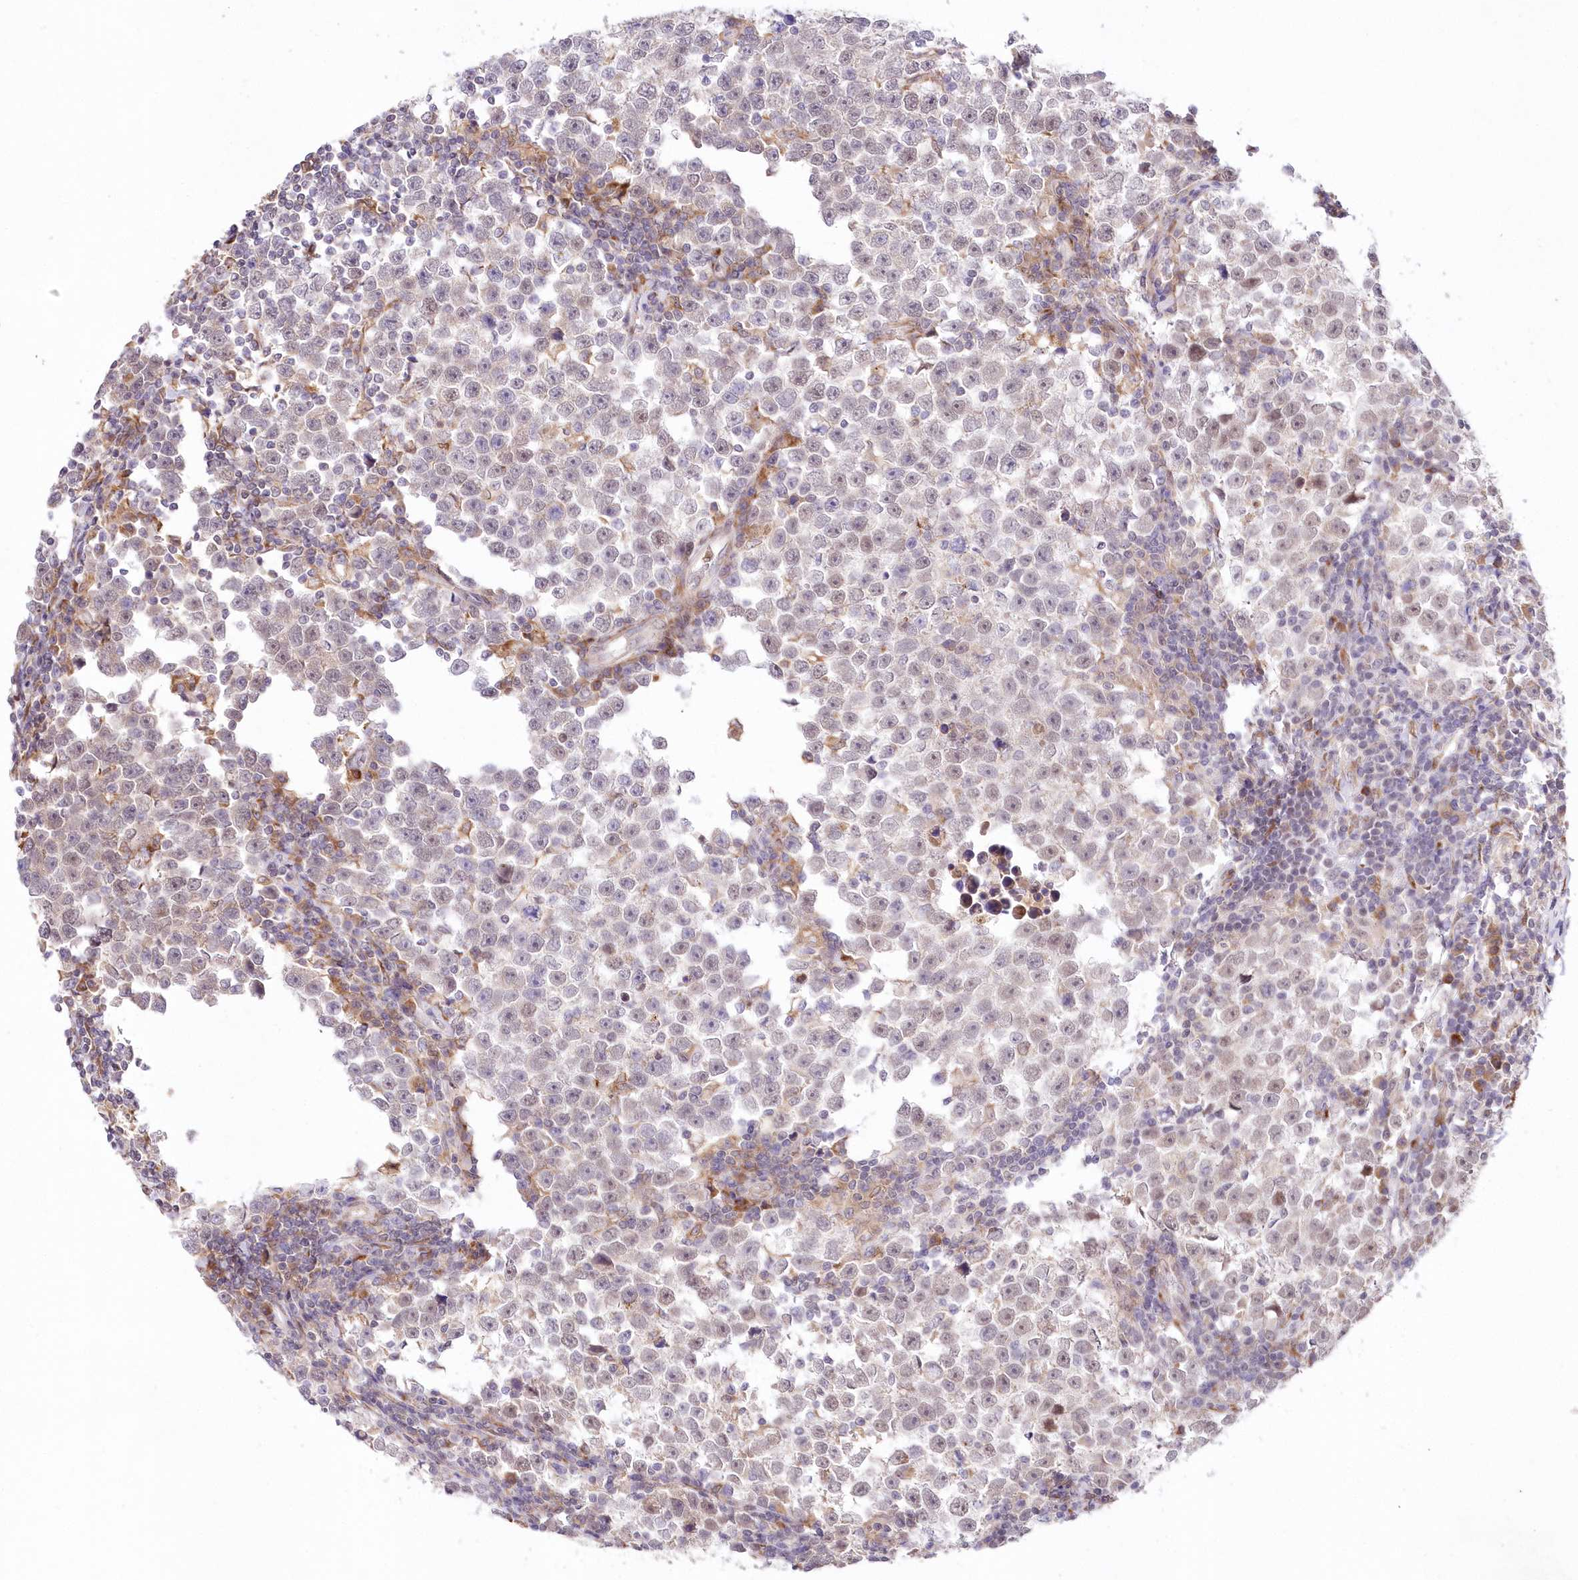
{"staining": {"intensity": "negative", "quantity": "none", "location": "none"}, "tissue": "testis cancer", "cell_type": "Tumor cells", "image_type": "cancer", "snomed": [{"axis": "morphology", "description": "Normal tissue, NOS"}, {"axis": "morphology", "description": "Seminoma, NOS"}, {"axis": "topography", "description": "Testis"}], "caption": "Immunohistochemistry (IHC) micrograph of neoplastic tissue: human testis seminoma stained with DAB exhibits no significant protein staining in tumor cells. The staining was performed using DAB (3,3'-diaminobenzidine) to visualize the protein expression in brown, while the nuclei were stained in blue with hematoxylin (Magnification: 20x).", "gene": "LDB1", "patient": {"sex": "male", "age": 43}}